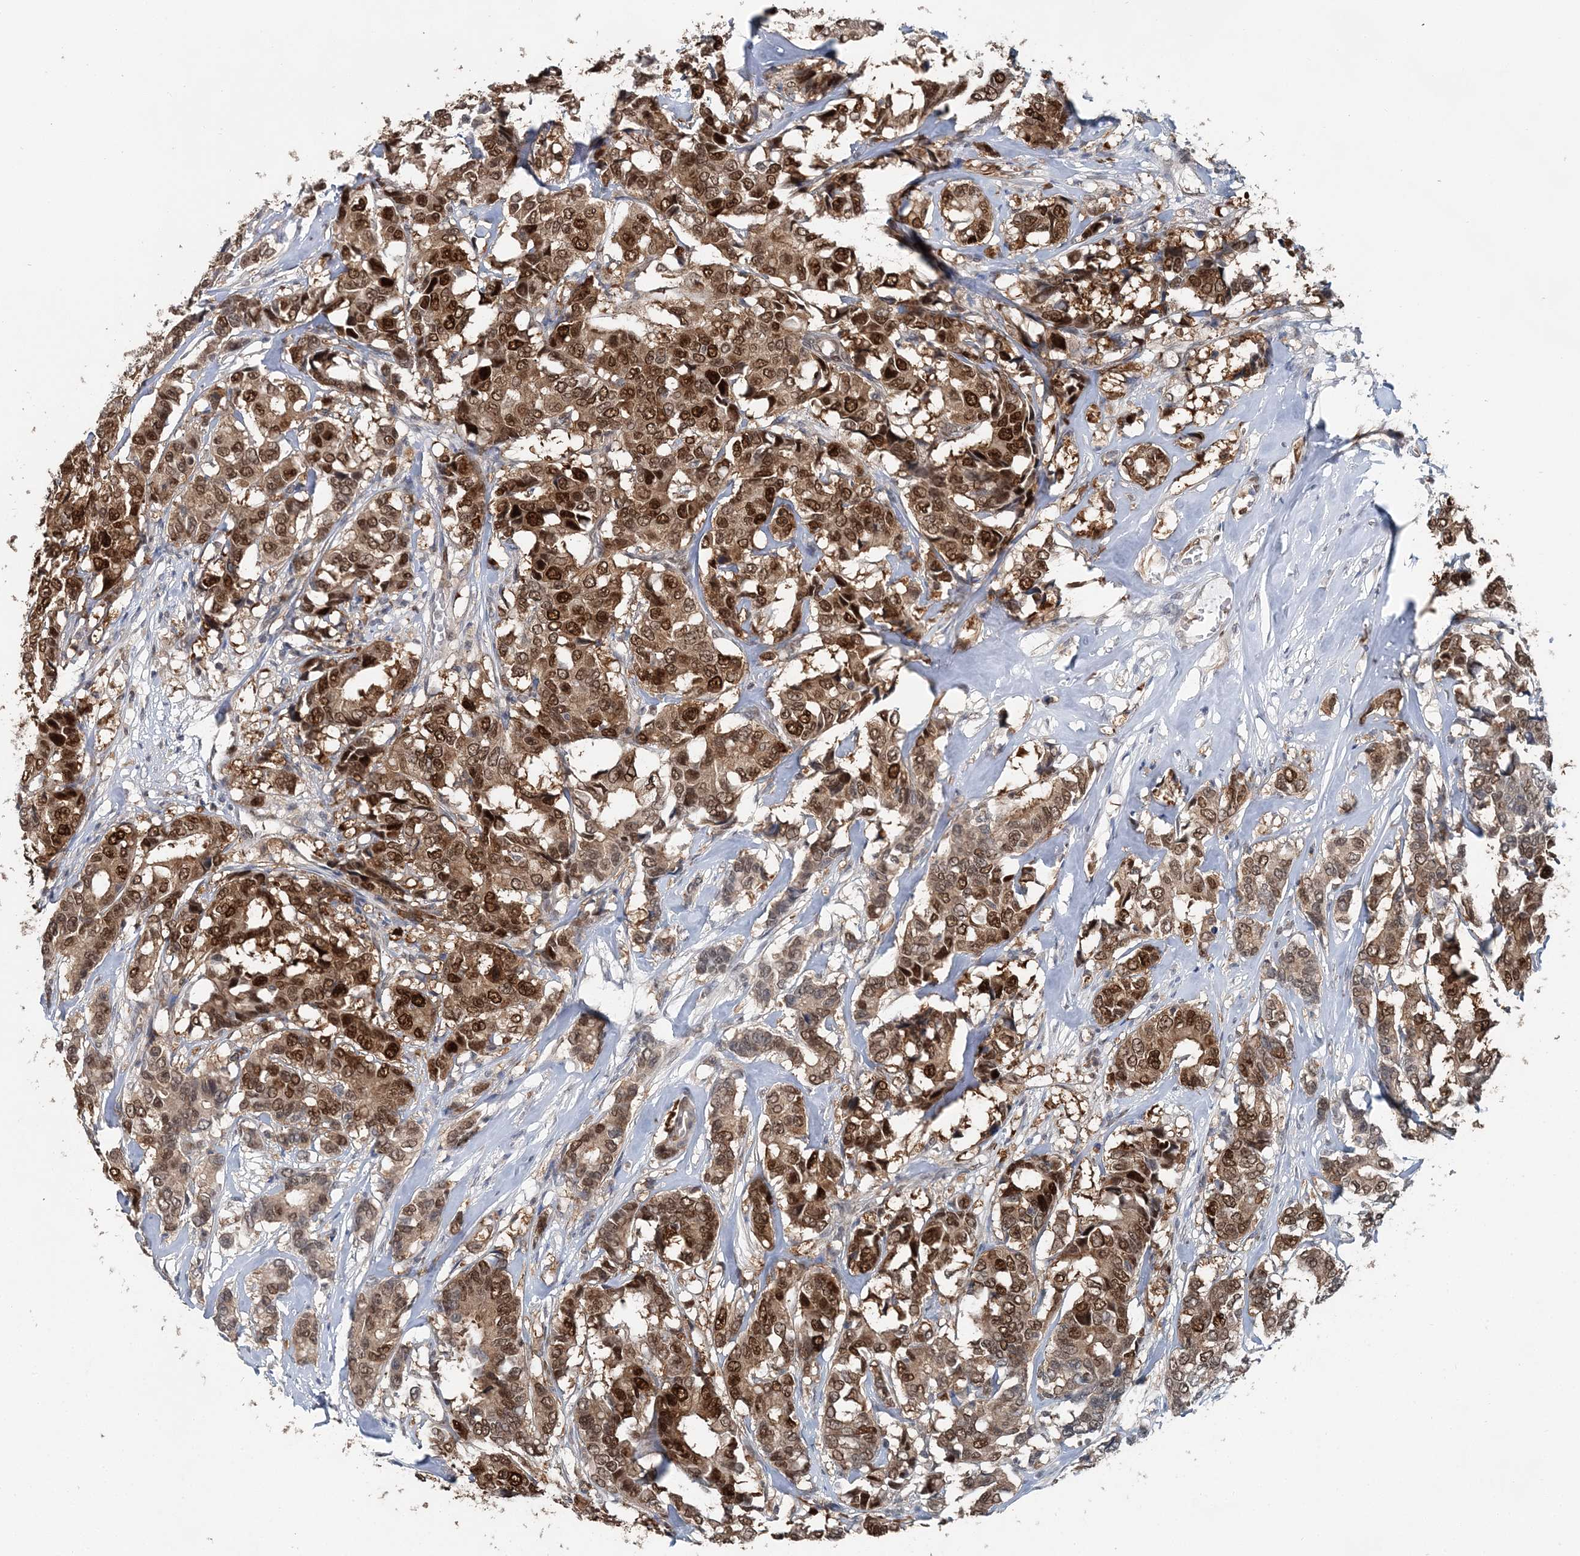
{"staining": {"intensity": "strong", "quantity": ">75%", "location": "cytoplasmic/membranous,nuclear"}, "tissue": "breast cancer", "cell_type": "Tumor cells", "image_type": "cancer", "snomed": [{"axis": "morphology", "description": "Duct carcinoma"}, {"axis": "topography", "description": "Breast"}], "caption": "Breast cancer tissue displays strong cytoplasmic/membranous and nuclear expression in about >75% of tumor cells", "gene": "HAT1", "patient": {"sex": "female", "age": 87}}